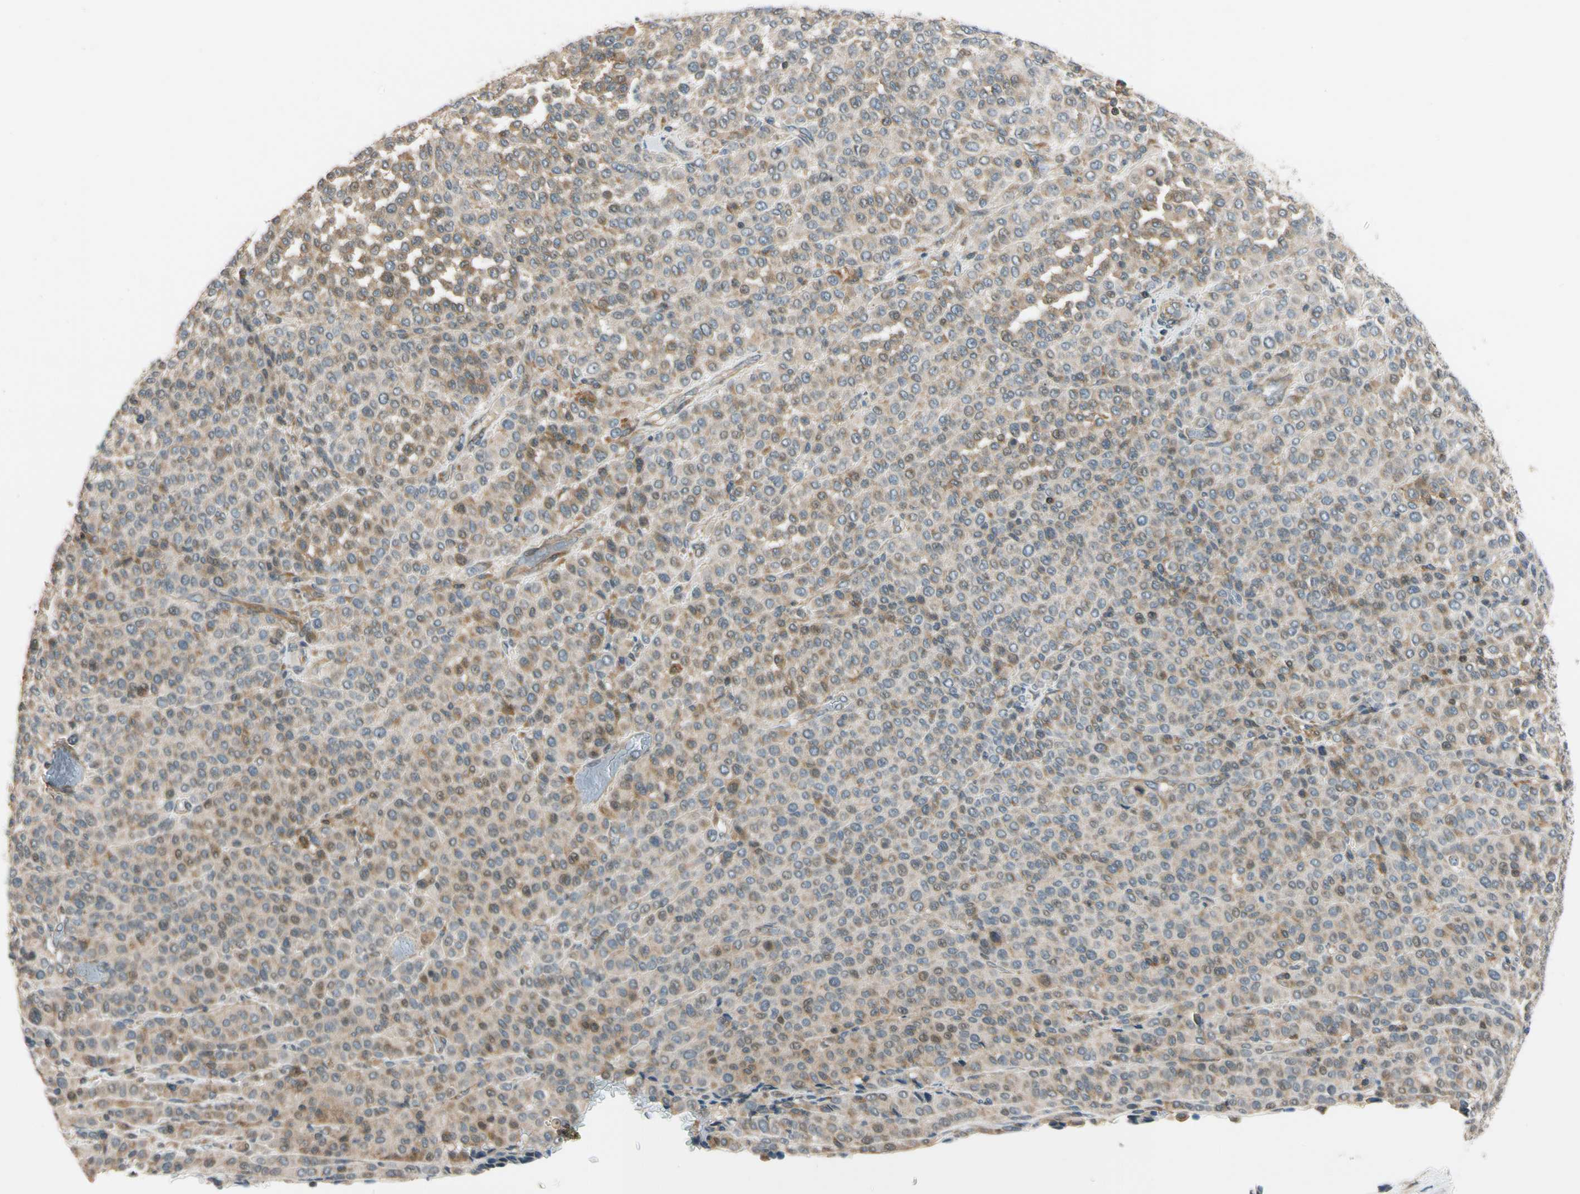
{"staining": {"intensity": "weak", "quantity": "25%-75%", "location": "cytoplasmic/membranous"}, "tissue": "melanoma", "cell_type": "Tumor cells", "image_type": "cancer", "snomed": [{"axis": "morphology", "description": "Malignant melanoma, Metastatic site"}, {"axis": "topography", "description": "Pancreas"}], "caption": "Immunohistochemistry staining of malignant melanoma (metastatic site), which demonstrates low levels of weak cytoplasmic/membranous expression in about 25%-75% of tumor cells indicating weak cytoplasmic/membranous protein positivity. The staining was performed using DAB (3,3'-diaminobenzidine) (brown) for protein detection and nuclei were counterstained in hematoxylin (blue).", "gene": "MST1R", "patient": {"sex": "female", "age": 30}}